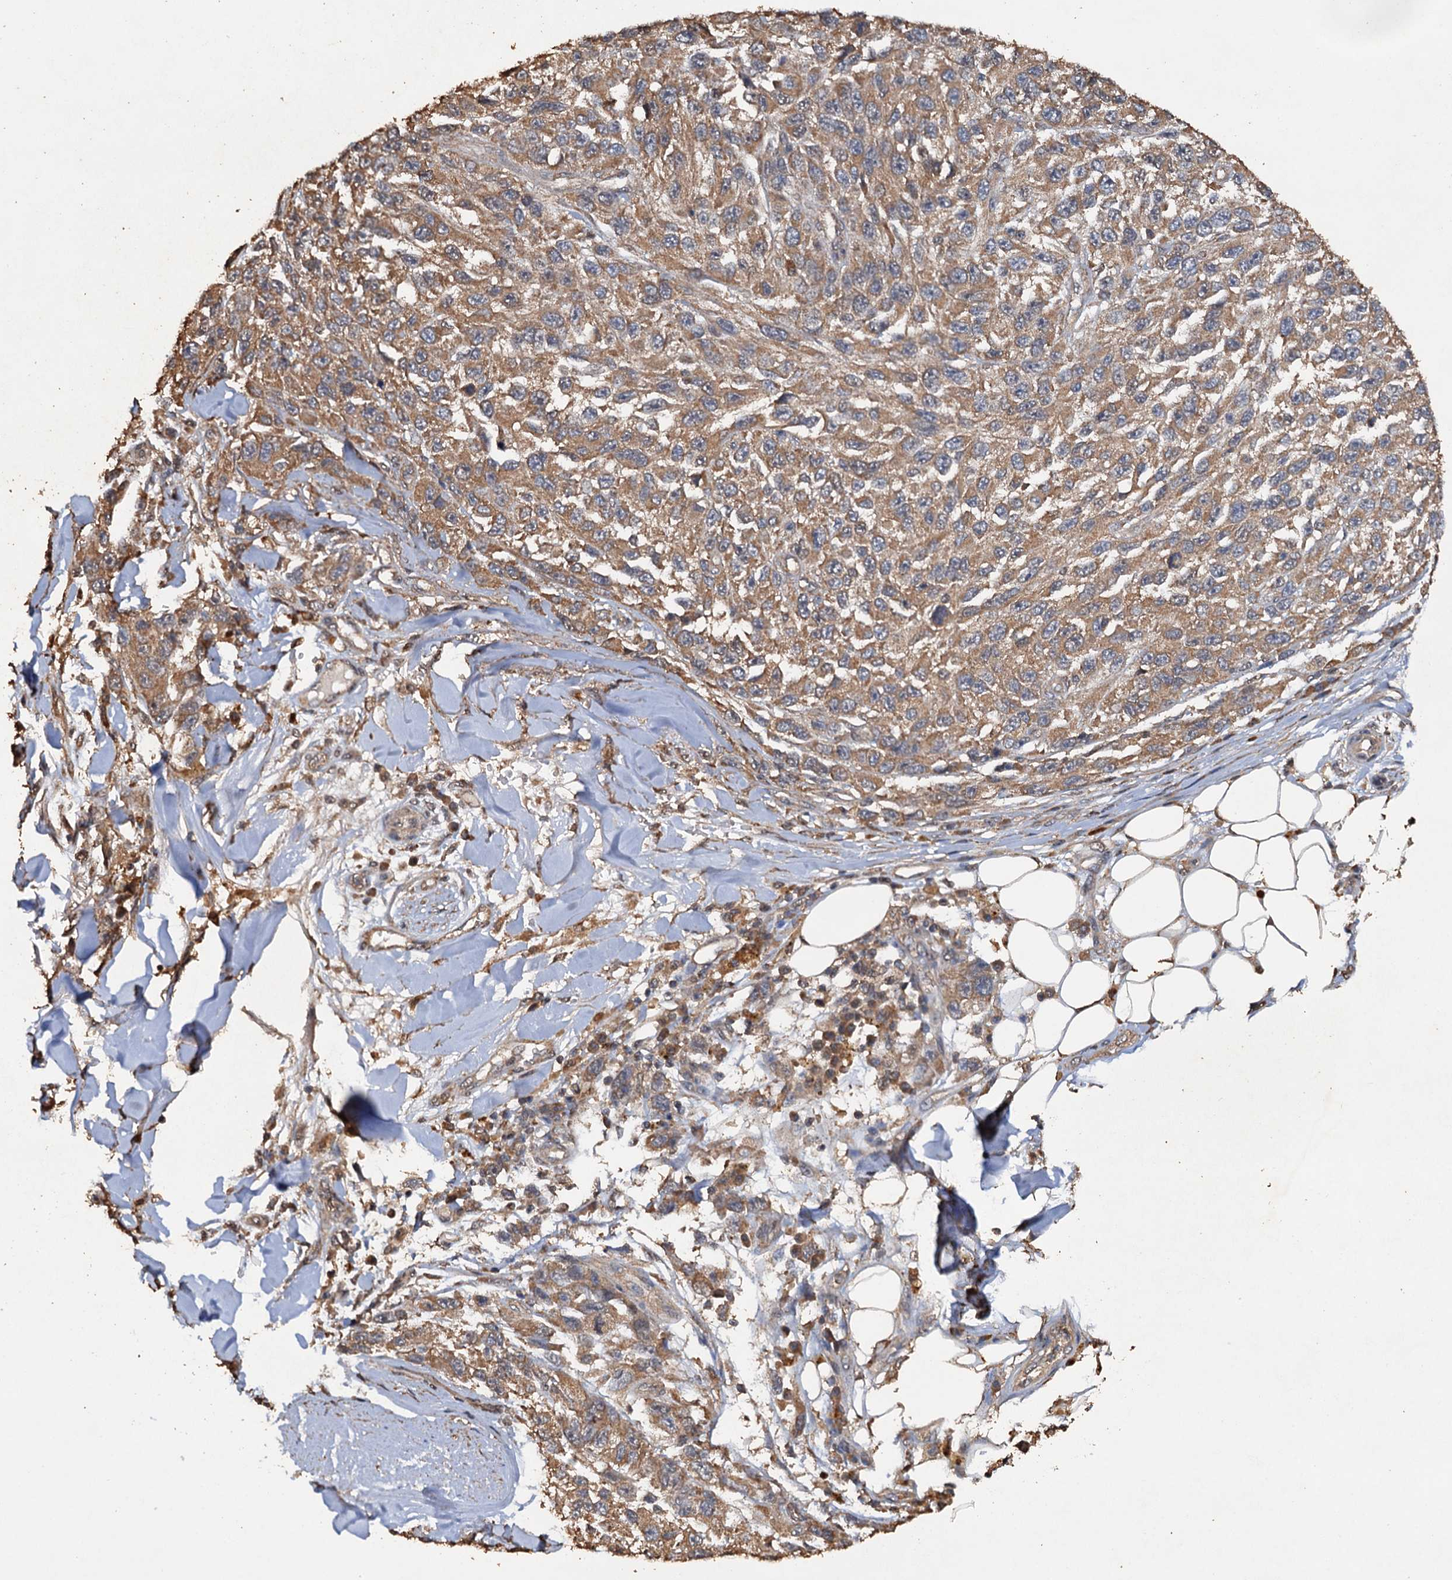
{"staining": {"intensity": "moderate", "quantity": ">75%", "location": "cytoplasmic/membranous"}, "tissue": "melanoma", "cell_type": "Tumor cells", "image_type": "cancer", "snomed": [{"axis": "morphology", "description": "Normal tissue, NOS"}, {"axis": "morphology", "description": "Malignant melanoma, NOS"}, {"axis": "topography", "description": "Skin"}], "caption": "Immunohistochemistry image of neoplastic tissue: malignant melanoma stained using IHC displays medium levels of moderate protein expression localized specifically in the cytoplasmic/membranous of tumor cells, appearing as a cytoplasmic/membranous brown color.", "gene": "PSMD9", "patient": {"sex": "female", "age": 96}}